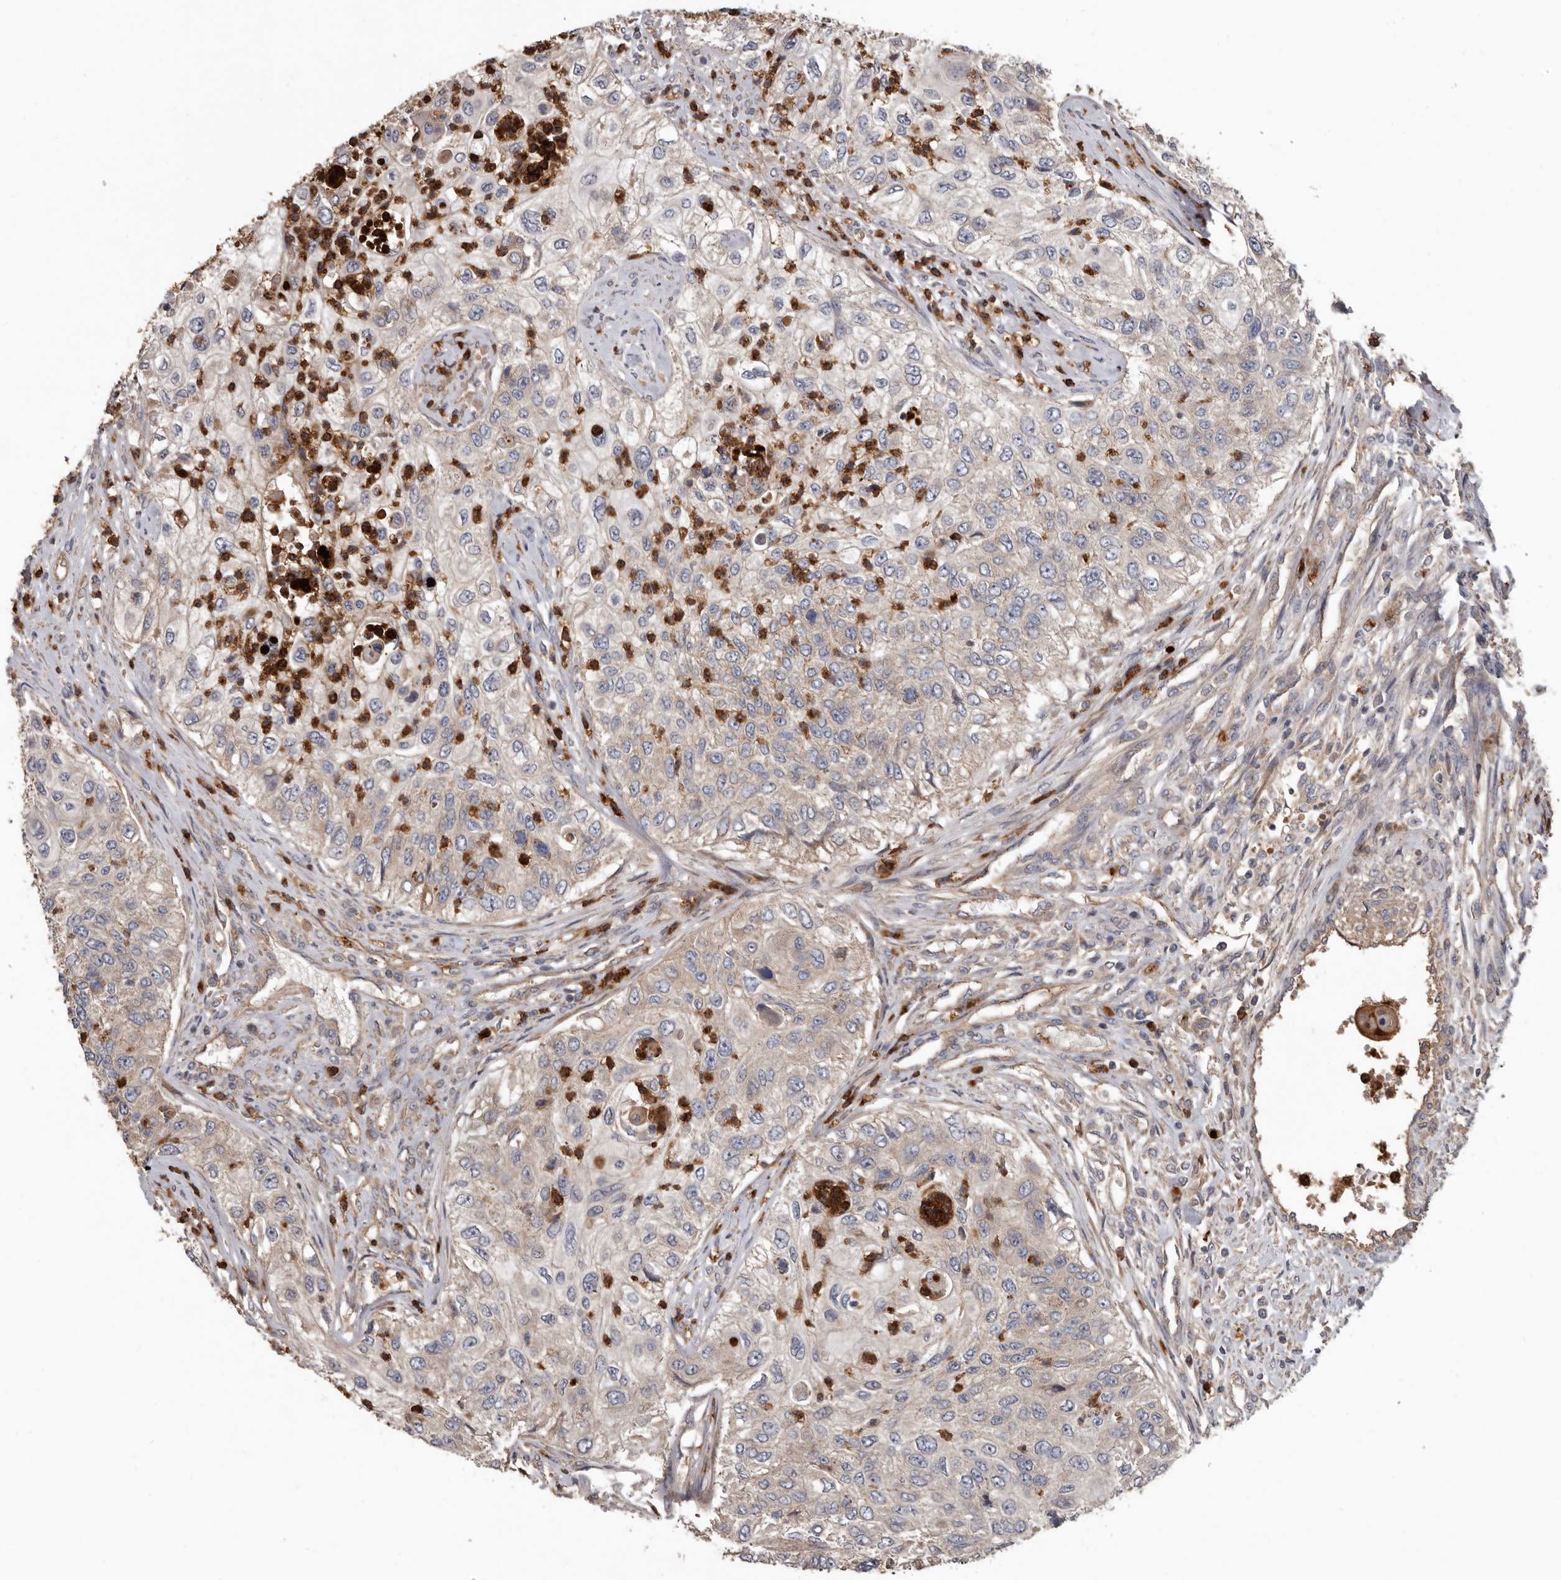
{"staining": {"intensity": "weak", "quantity": "<25%", "location": "cytoplasmic/membranous"}, "tissue": "urothelial cancer", "cell_type": "Tumor cells", "image_type": "cancer", "snomed": [{"axis": "morphology", "description": "Urothelial carcinoma, High grade"}, {"axis": "topography", "description": "Urinary bladder"}], "caption": "IHC of human high-grade urothelial carcinoma reveals no positivity in tumor cells. (Stains: DAB immunohistochemistry (IHC) with hematoxylin counter stain, Microscopy: brightfield microscopy at high magnification).", "gene": "ARHGEF5", "patient": {"sex": "female", "age": 60}}